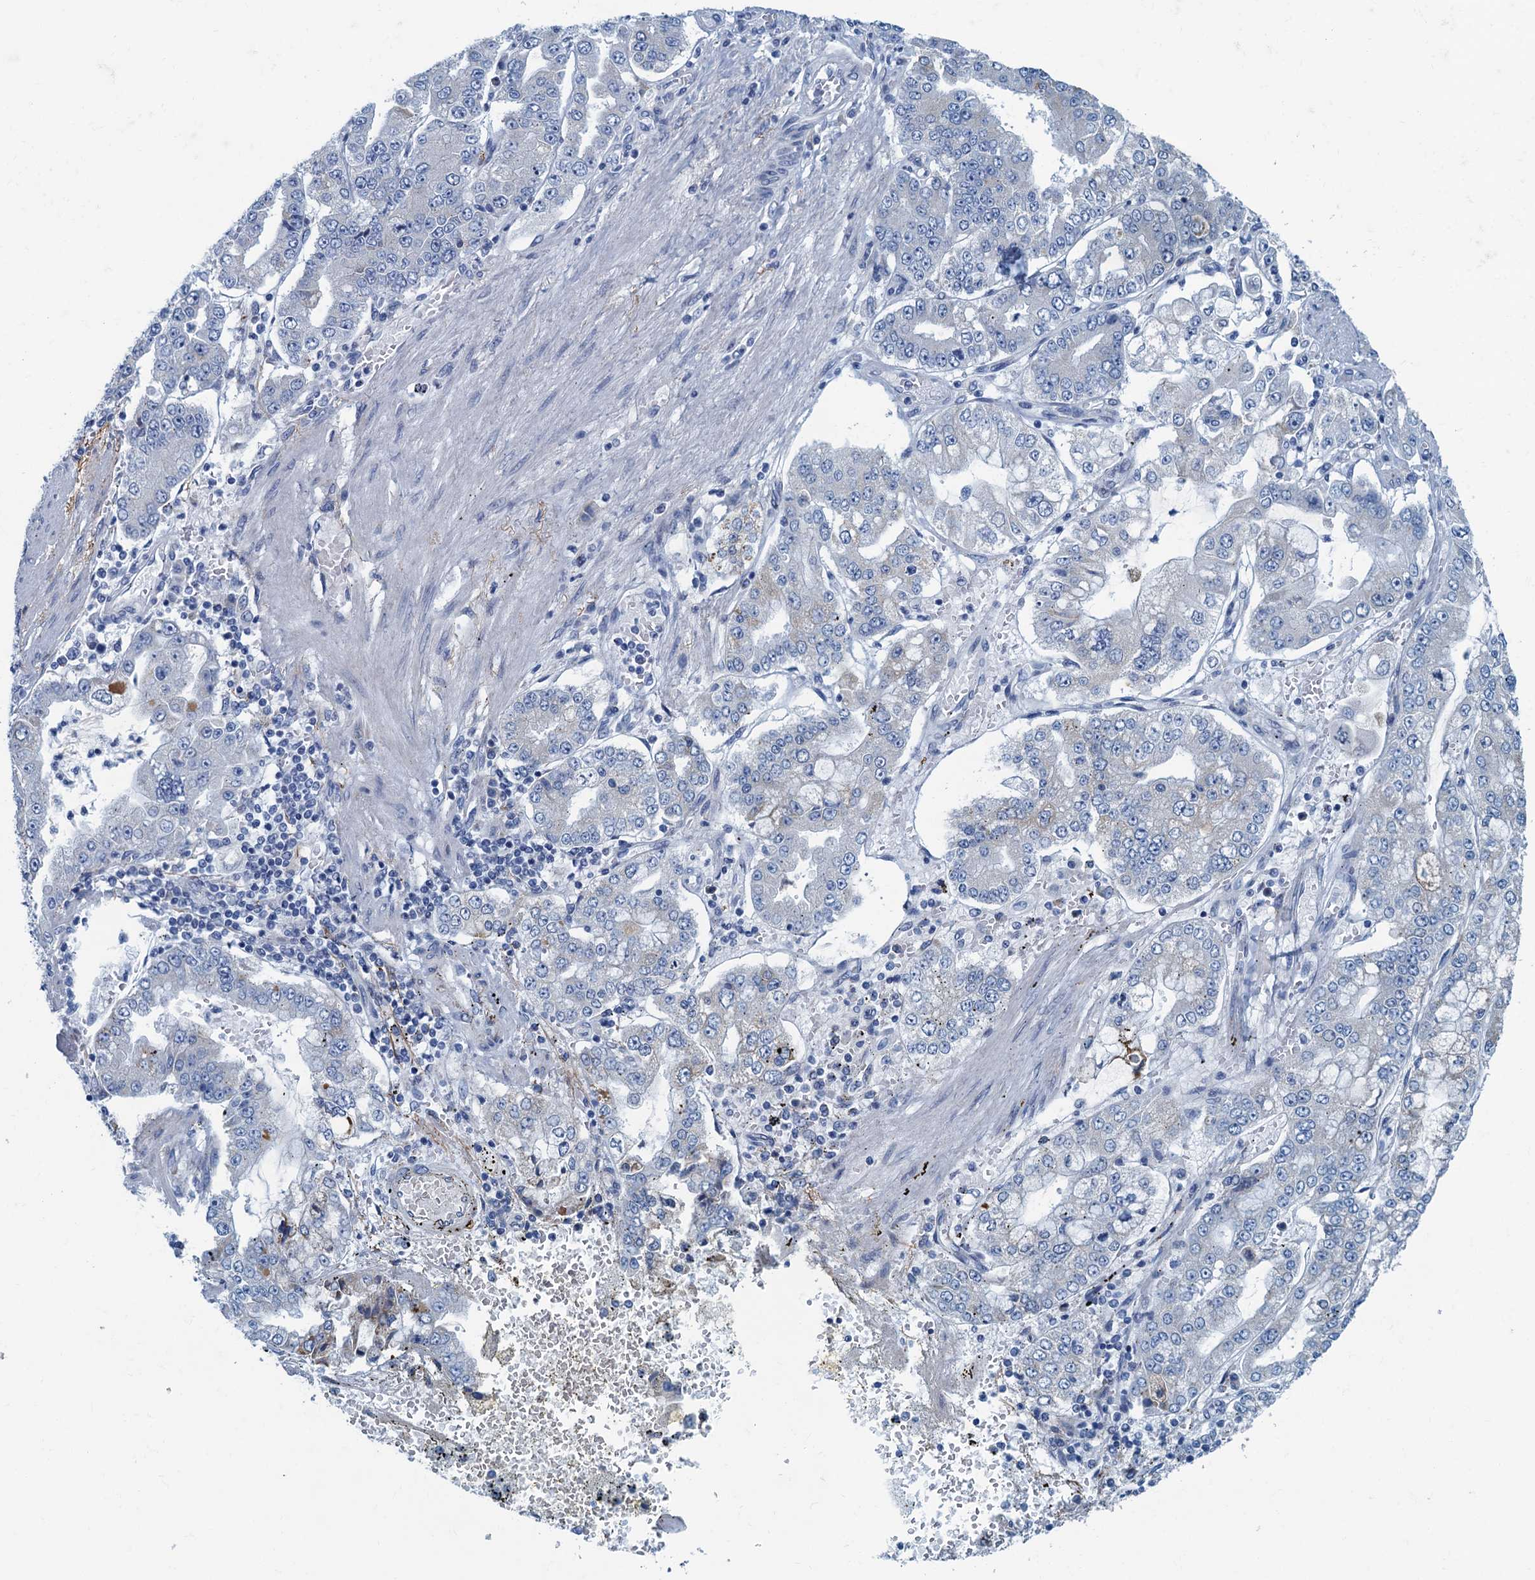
{"staining": {"intensity": "negative", "quantity": "none", "location": "none"}, "tissue": "stomach cancer", "cell_type": "Tumor cells", "image_type": "cancer", "snomed": [{"axis": "morphology", "description": "Adenocarcinoma, NOS"}, {"axis": "topography", "description": "Stomach"}], "caption": "Stomach adenocarcinoma was stained to show a protein in brown. There is no significant positivity in tumor cells. (Stains: DAB (3,3'-diaminobenzidine) immunohistochemistry with hematoxylin counter stain, Microscopy: brightfield microscopy at high magnification).", "gene": "C10orf88", "patient": {"sex": "male", "age": 76}}